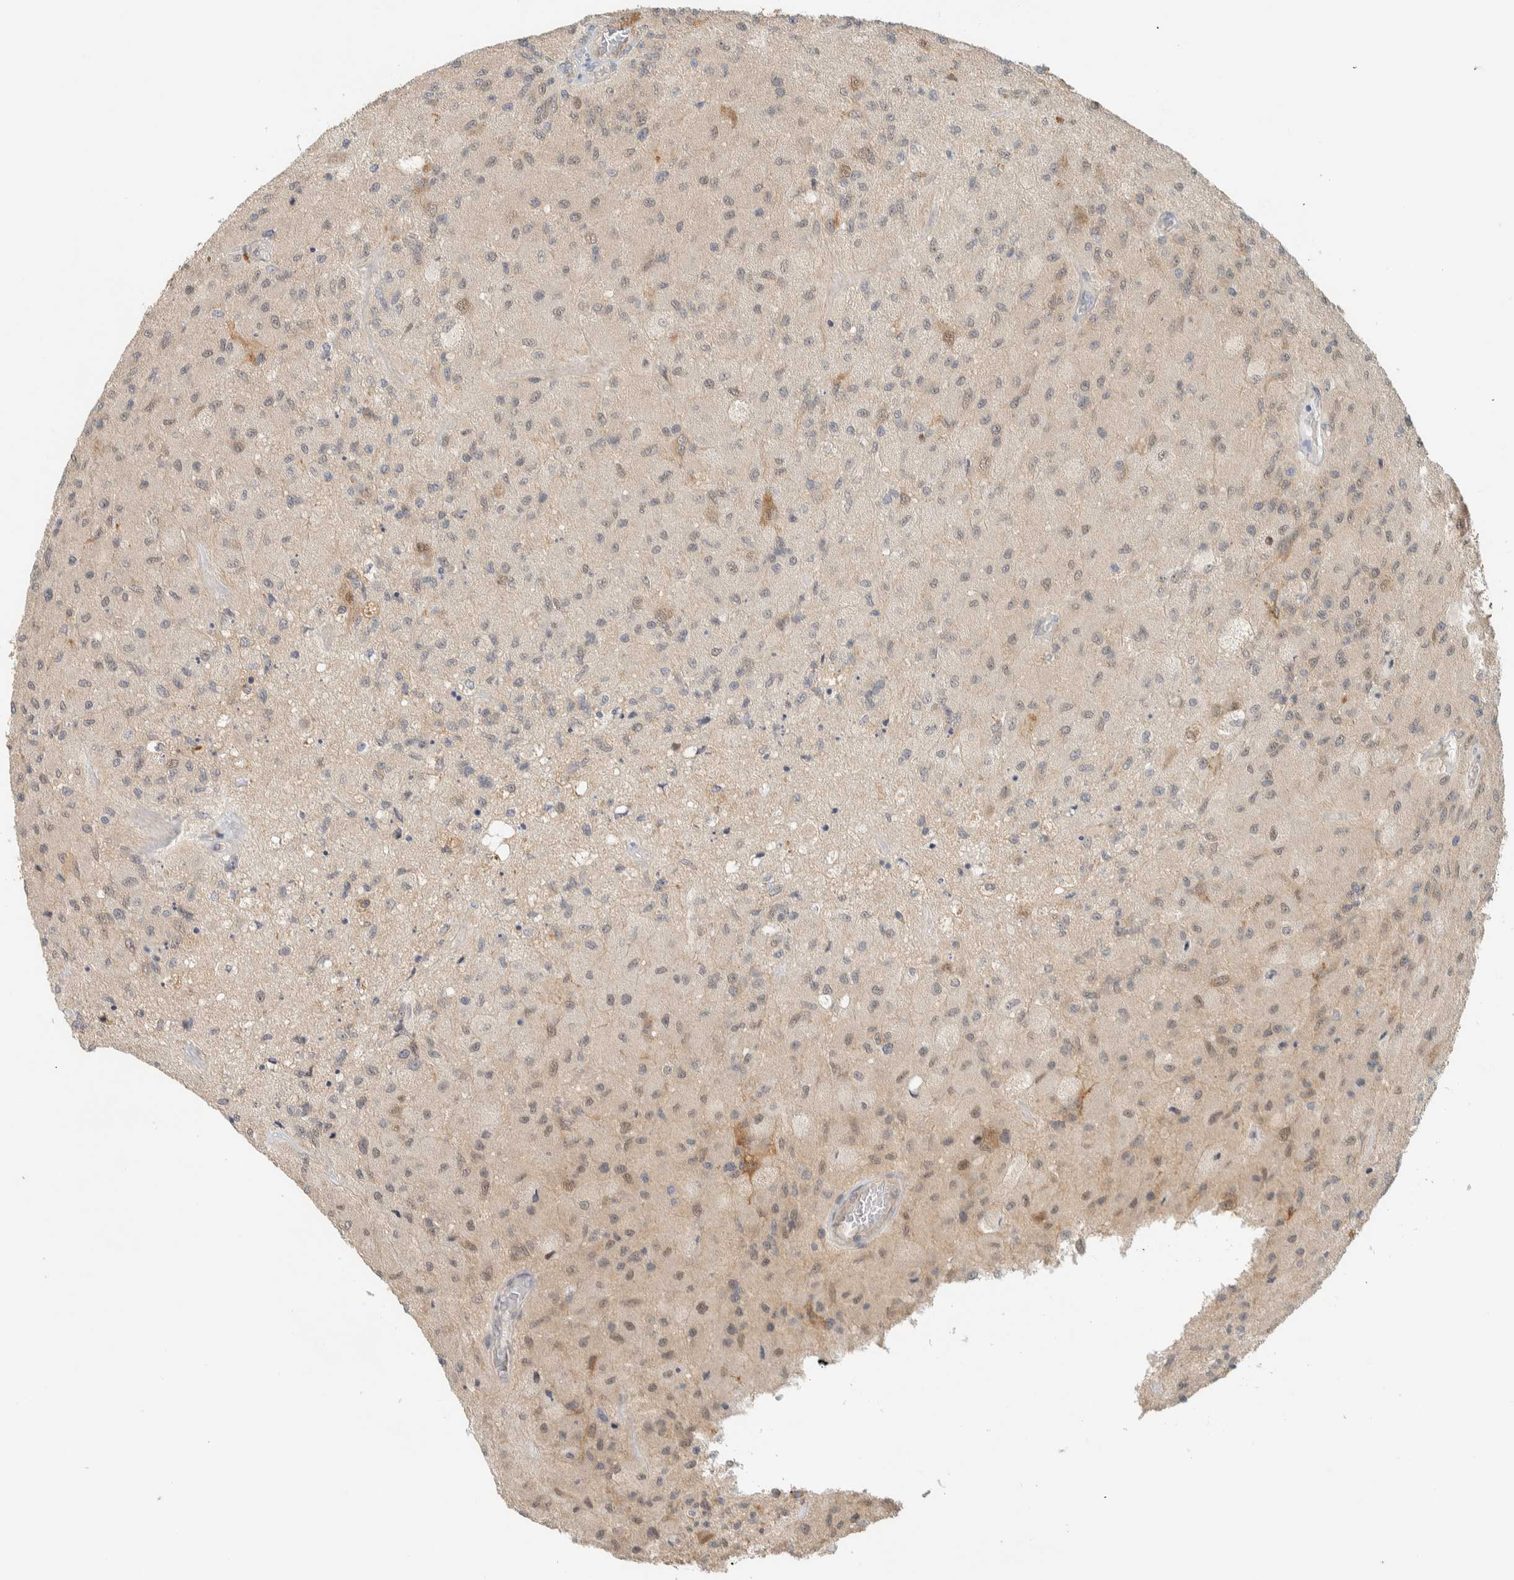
{"staining": {"intensity": "weak", "quantity": "<25%", "location": "cytoplasmic/membranous"}, "tissue": "glioma", "cell_type": "Tumor cells", "image_type": "cancer", "snomed": [{"axis": "morphology", "description": "Normal tissue, NOS"}, {"axis": "morphology", "description": "Glioma, malignant, High grade"}, {"axis": "topography", "description": "Cerebral cortex"}], "caption": "IHC of human high-grade glioma (malignant) reveals no expression in tumor cells. (Stains: DAB (3,3'-diaminobenzidine) IHC with hematoxylin counter stain, Microscopy: brightfield microscopy at high magnification).", "gene": "RAB11FIP1", "patient": {"sex": "male", "age": 77}}